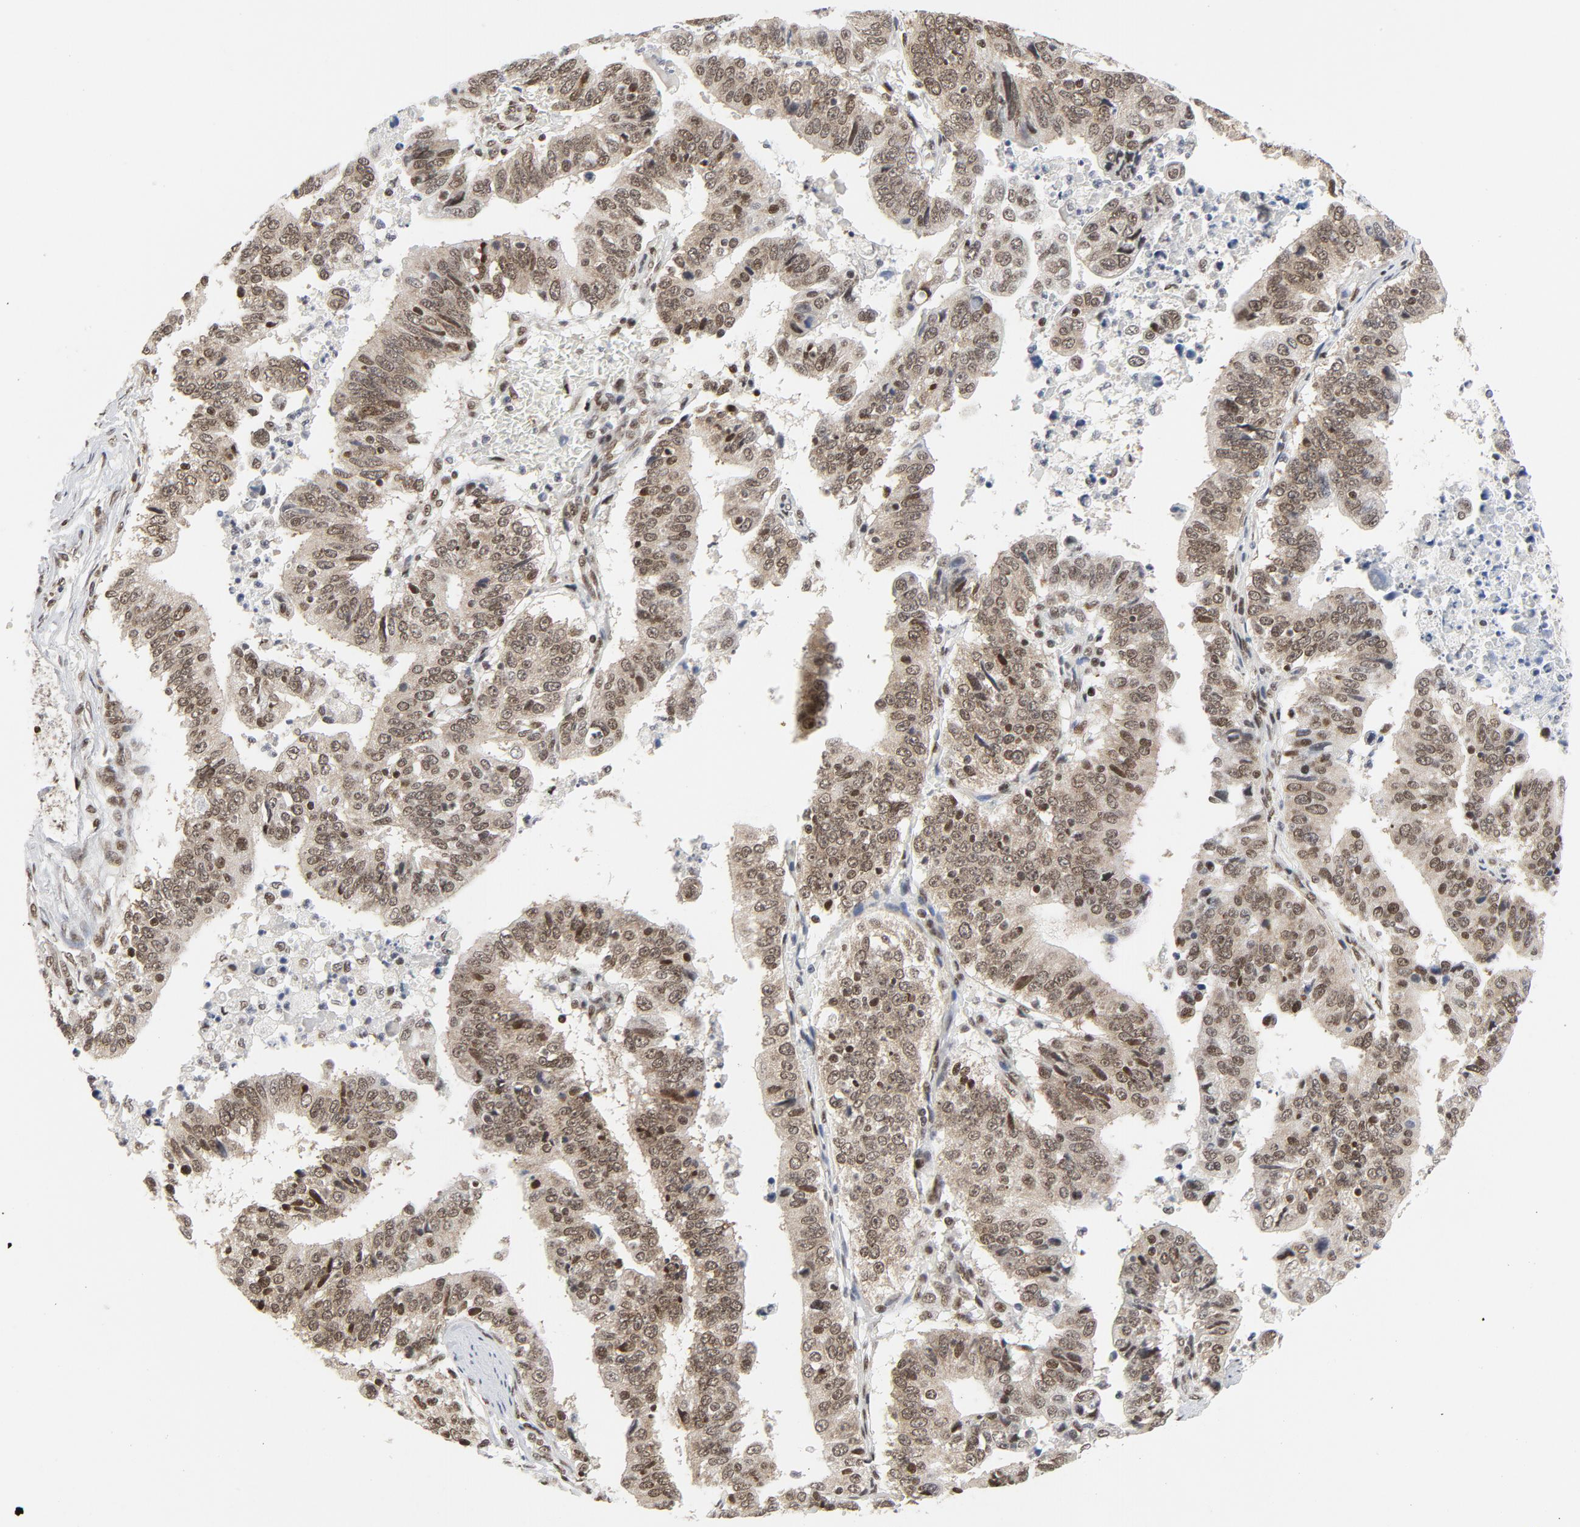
{"staining": {"intensity": "moderate", "quantity": ">75%", "location": "nuclear"}, "tissue": "stomach cancer", "cell_type": "Tumor cells", "image_type": "cancer", "snomed": [{"axis": "morphology", "description": "Adenocarcinoma, NOS"}, {"axis": "topography", "description": "Stomach, upper"}], "caption": "Brown immunohistochemical staining in stomach cancer (adenocarcinoma) exhibits moderate nuclear positivity in about >75% of tumor cells.", "gene": "ERCC1", "patient": {"sex": "female", "age": 50}}